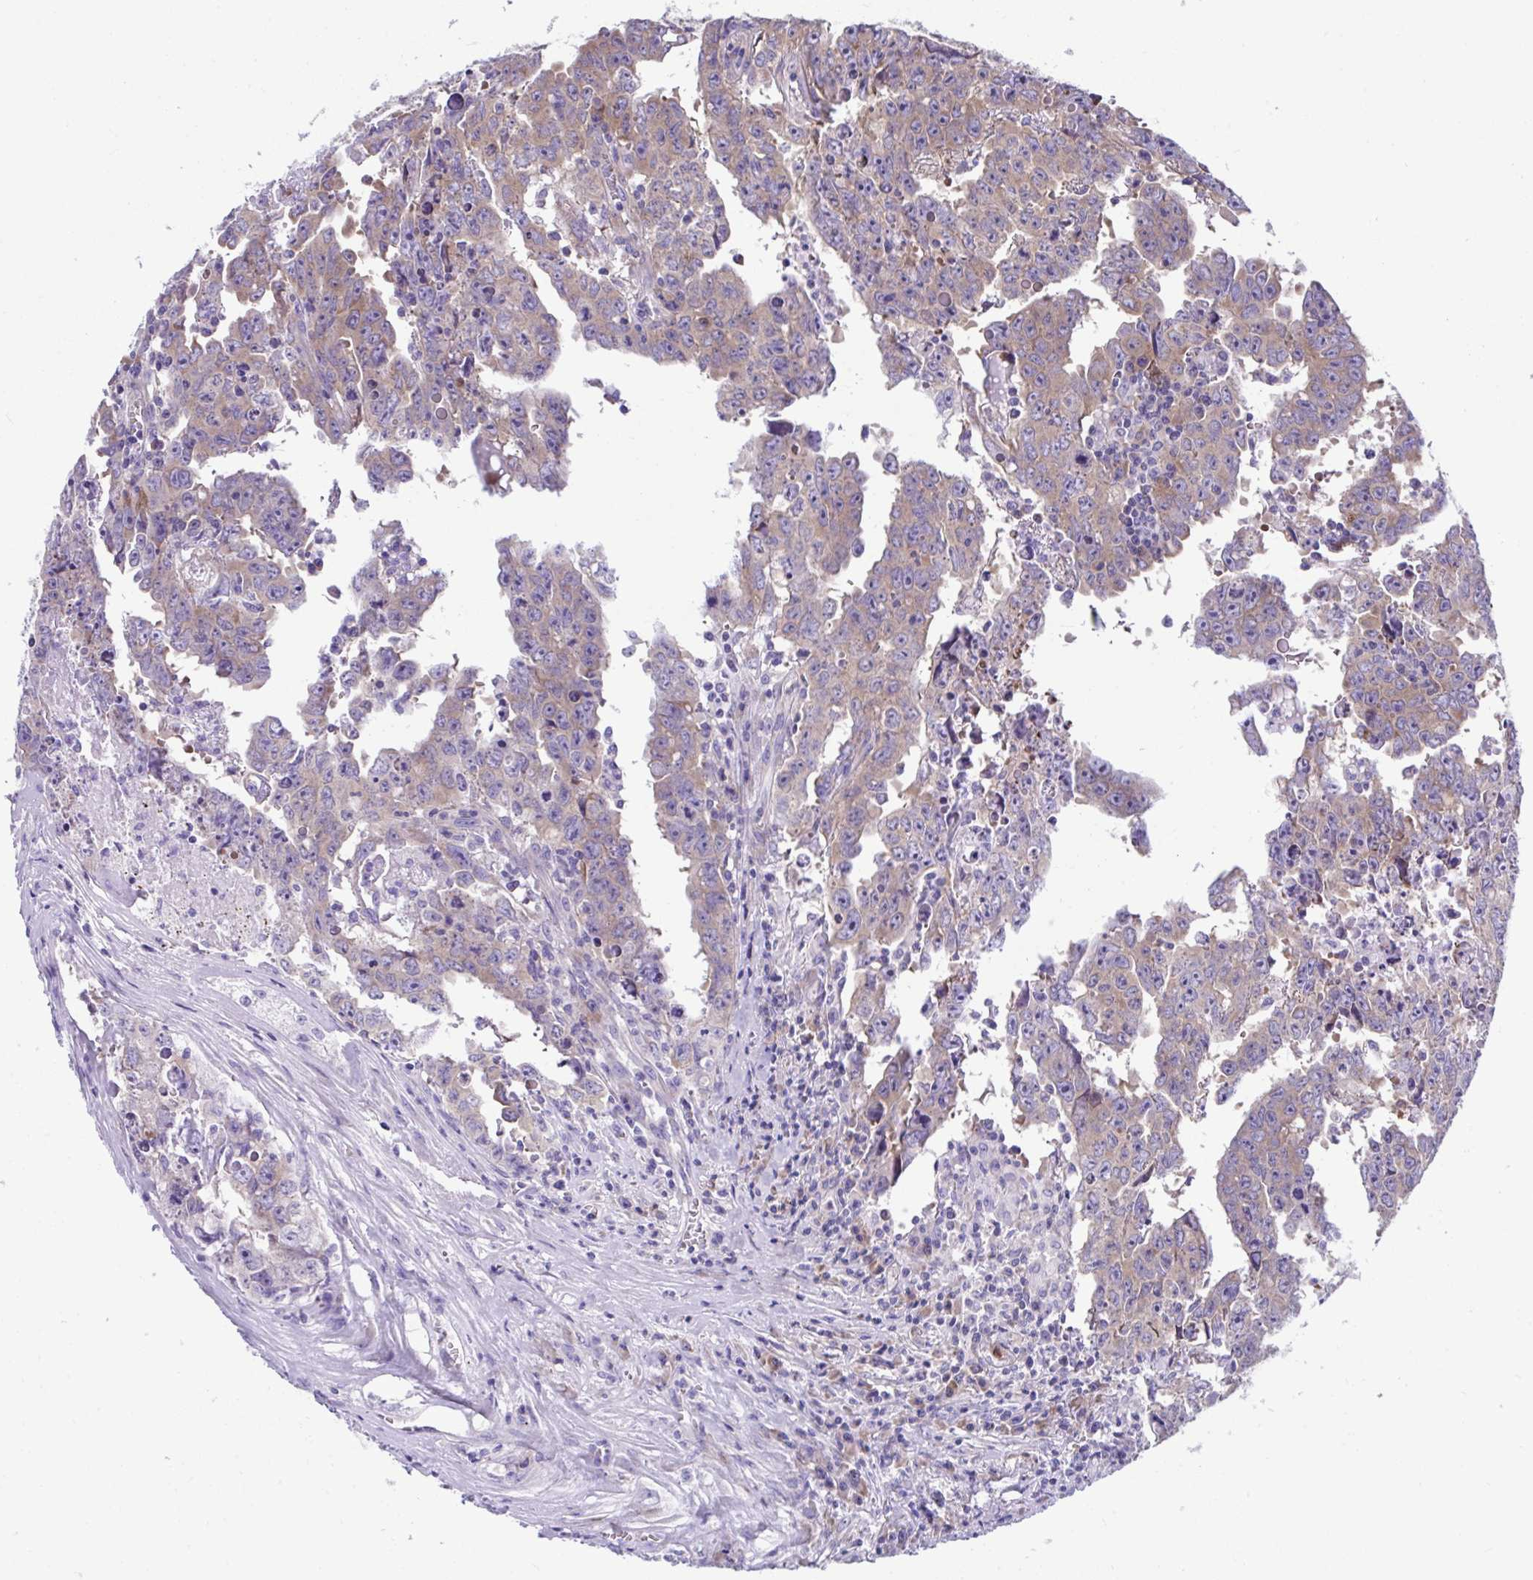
{"staining": {"intensity": "weak", "quantity": "25%-75%", "location": "cytoplasmic/membranous"}, "tissue": "testis cancer", "cell_type": "Tumor cells", "image_type": "cancer", "snomed": [{"axis": "morphology", "description": "Carcinoma, Embryonal, NOS"}, {"axis": "topography", "description": "Testis"}], "caption": "This is an image of immunohistochemistry staining of testis embryonal carcinoma, which shows weak positivity in the cytoplasmic/membranous of tumor cells.", "gene": "RPL7", "patient": {"sex": "male", "age": 22}}